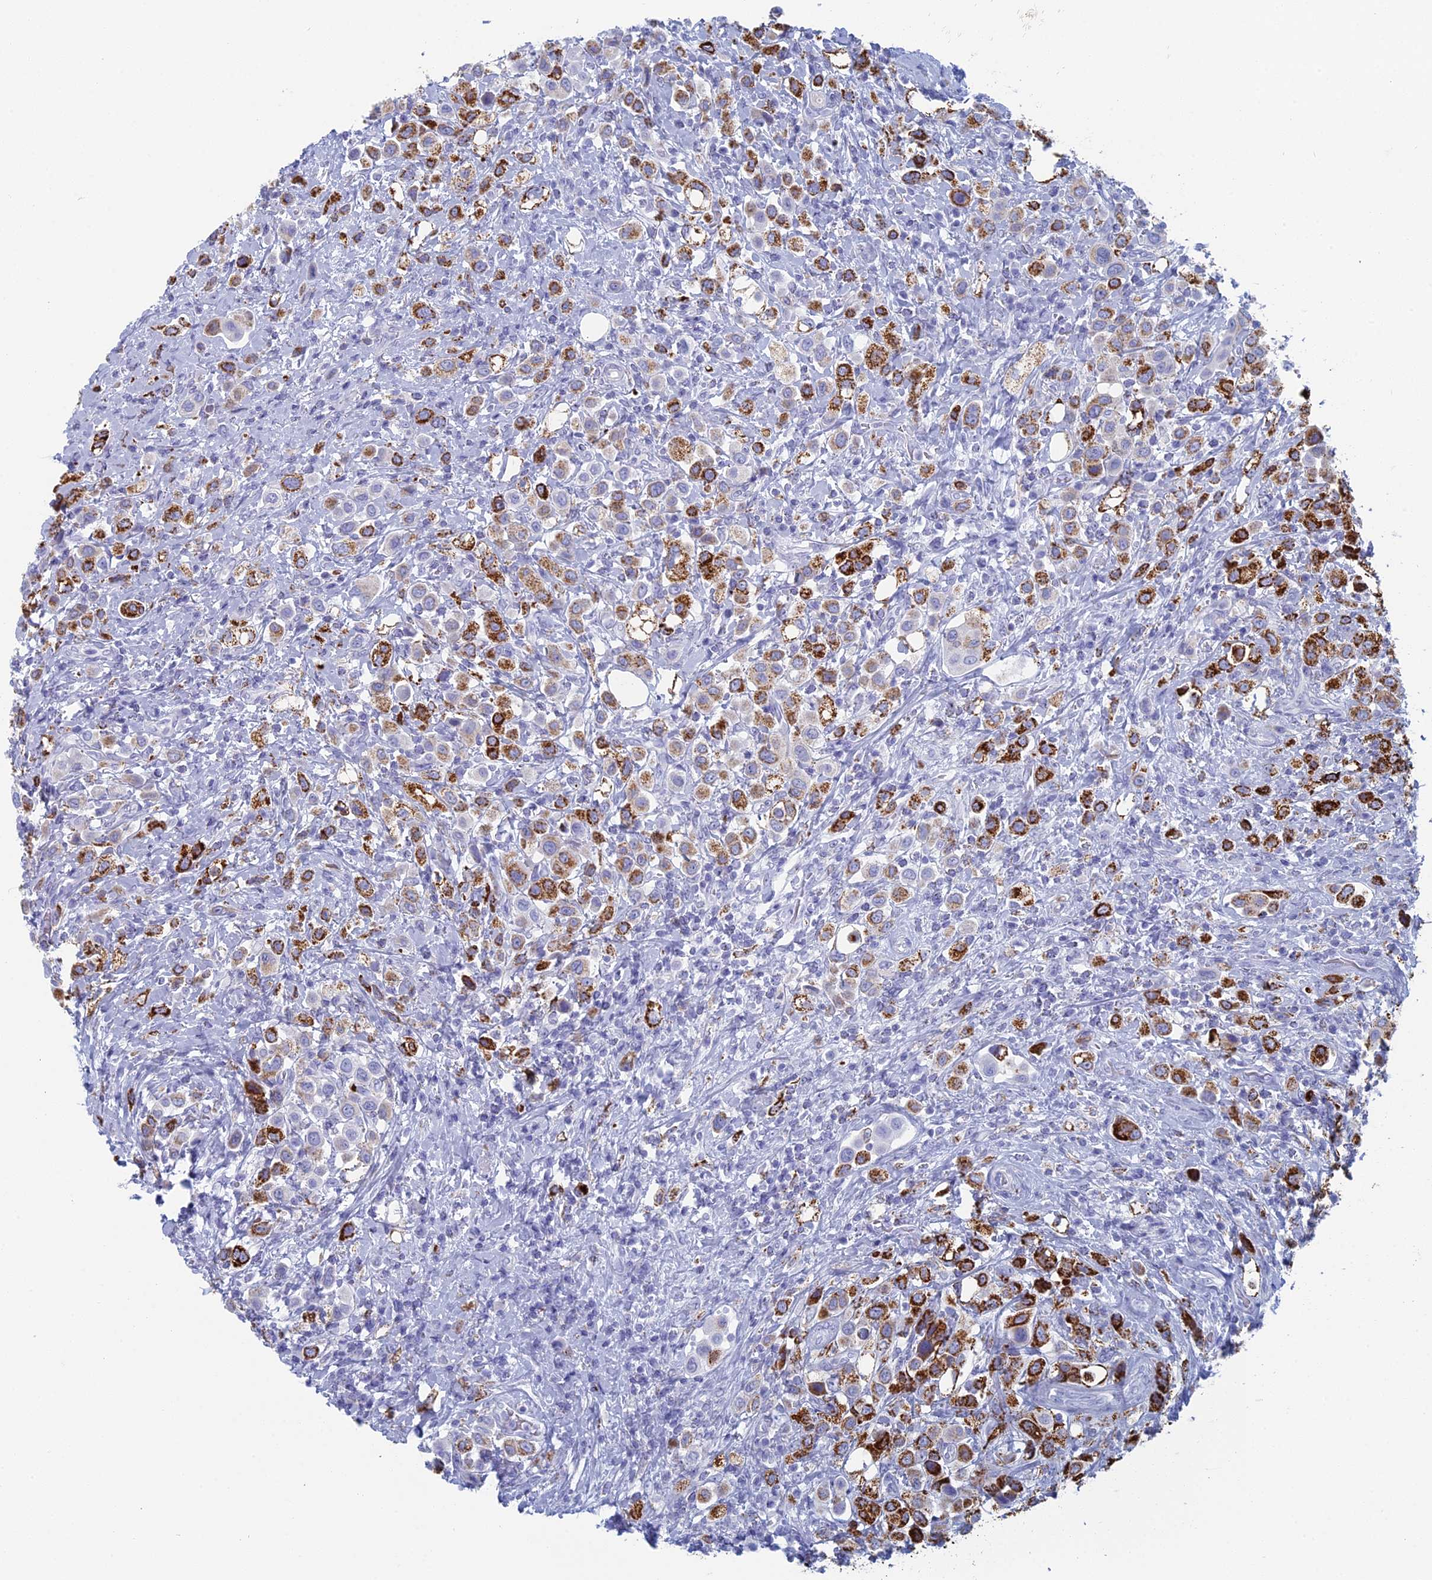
{"staining": {"intensity": "strong", "quantity": "25%-75%", "location": "cytoplasmic/membranous"}, "tissue": "urothelial cancer", "cell_type": "Tumor cells", "image_type": "cancer", "snomed": [{"axis": "morphology", "description": "Urothelial carcinoma, High grade"}, {"axis": "topography", "description": "Urinary bladder"}], "caption": "Urothelial cancer stained with a brown dye exhibits strong cytoplasmic/membranous positive expression in about 25%-75% of tumor cells.", "gene": "ALMS1", "patient": {"sex": "male", "age": 50}}